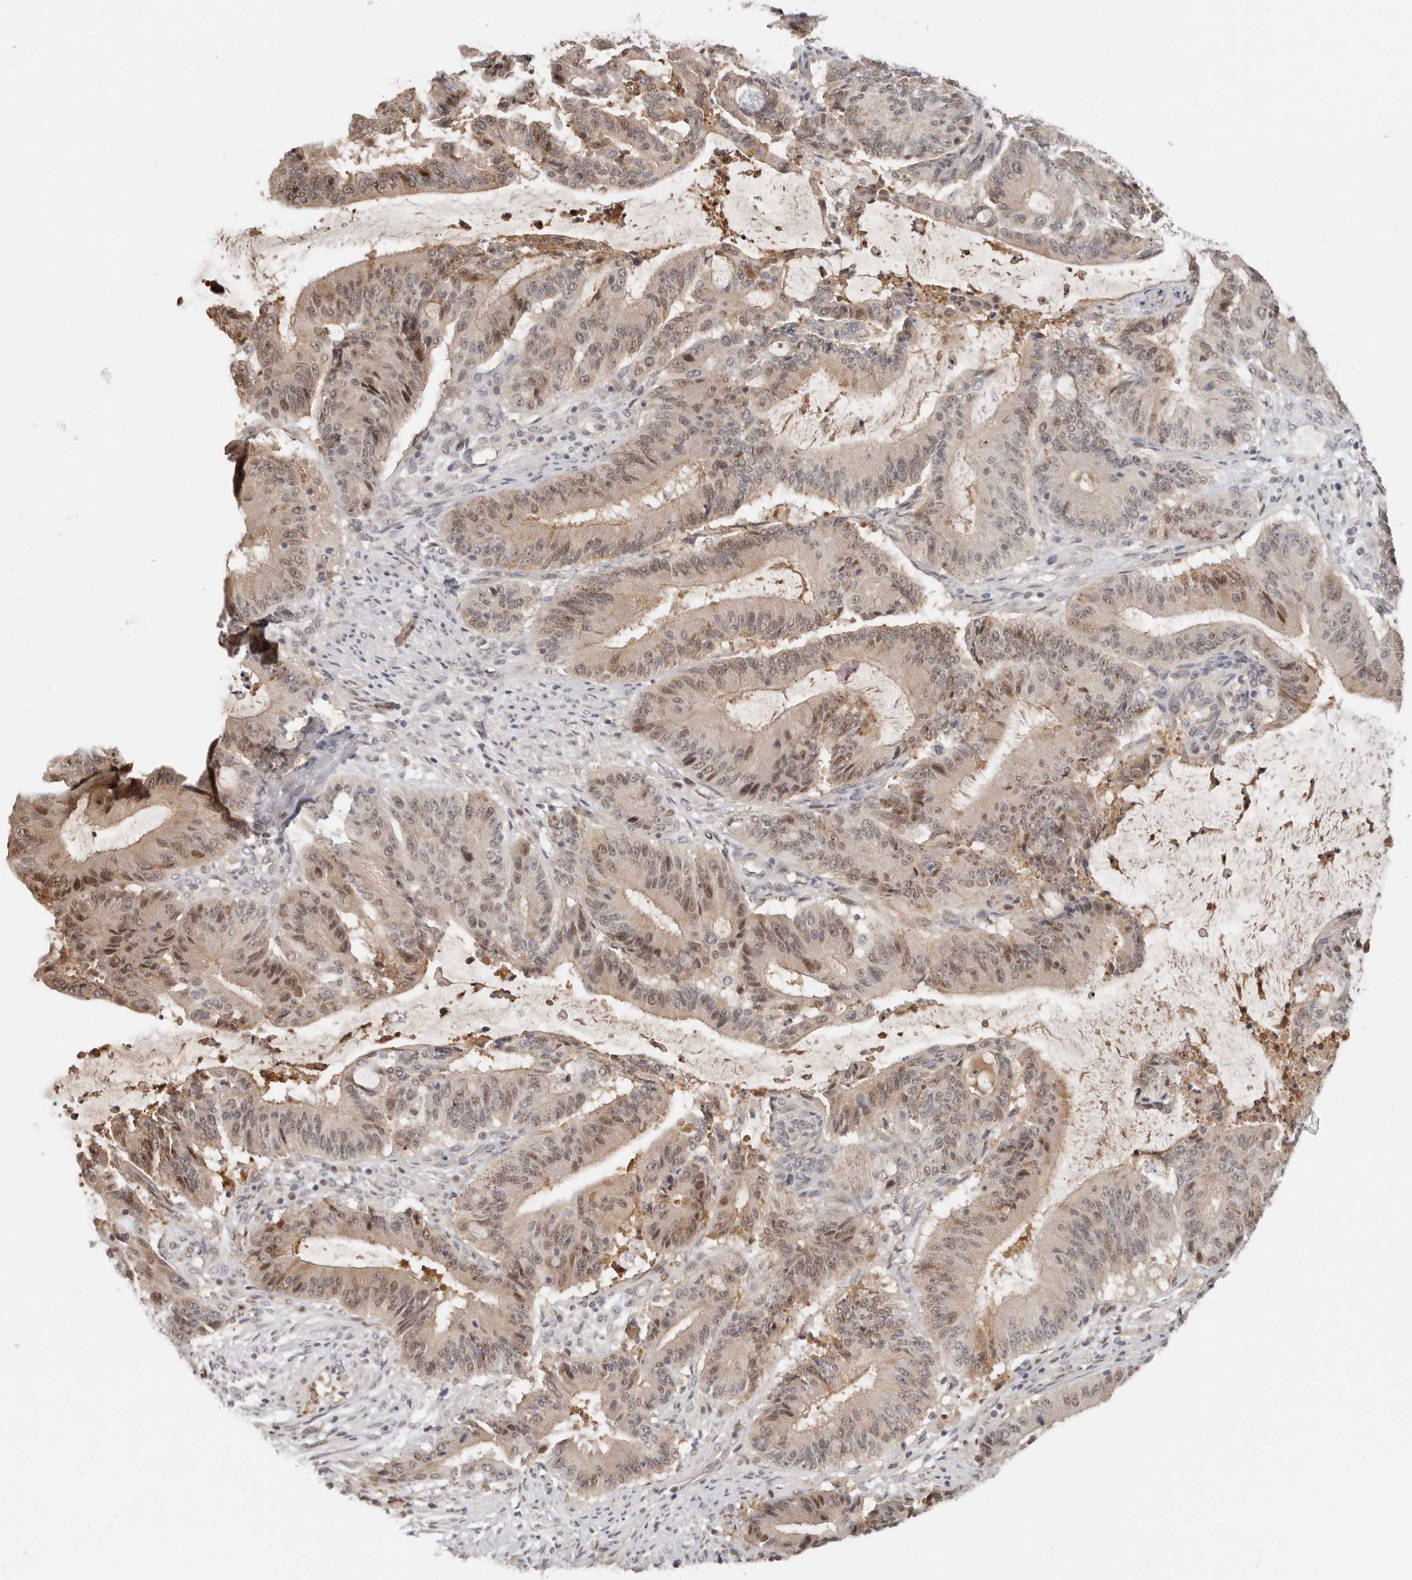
{"staining": {"intensity": "moderate", "quantity": "25%-75%", "location": "nuclear"}, "tissue": "liver cancer", "cell_type": "Tumor cells", "image_type": "cancer", "snomed": [{"axis": "morphology", "description": "Normal tissue, NOS"}, {"axis": "morphology", "description": "Cholangiocarcinoma"}, {"axis": "topography", "description": "Liver"}, {"axis": "topography", "description": "Peripheral nerve tissue"}], "caption": "About 25%-75% of tumor cells in liver cancer show moderate nuclear protein staining as visualized by brown immunohistochemical staining.", "gene": "LARP7", "patient": {"sex": "female", "age": 73}}